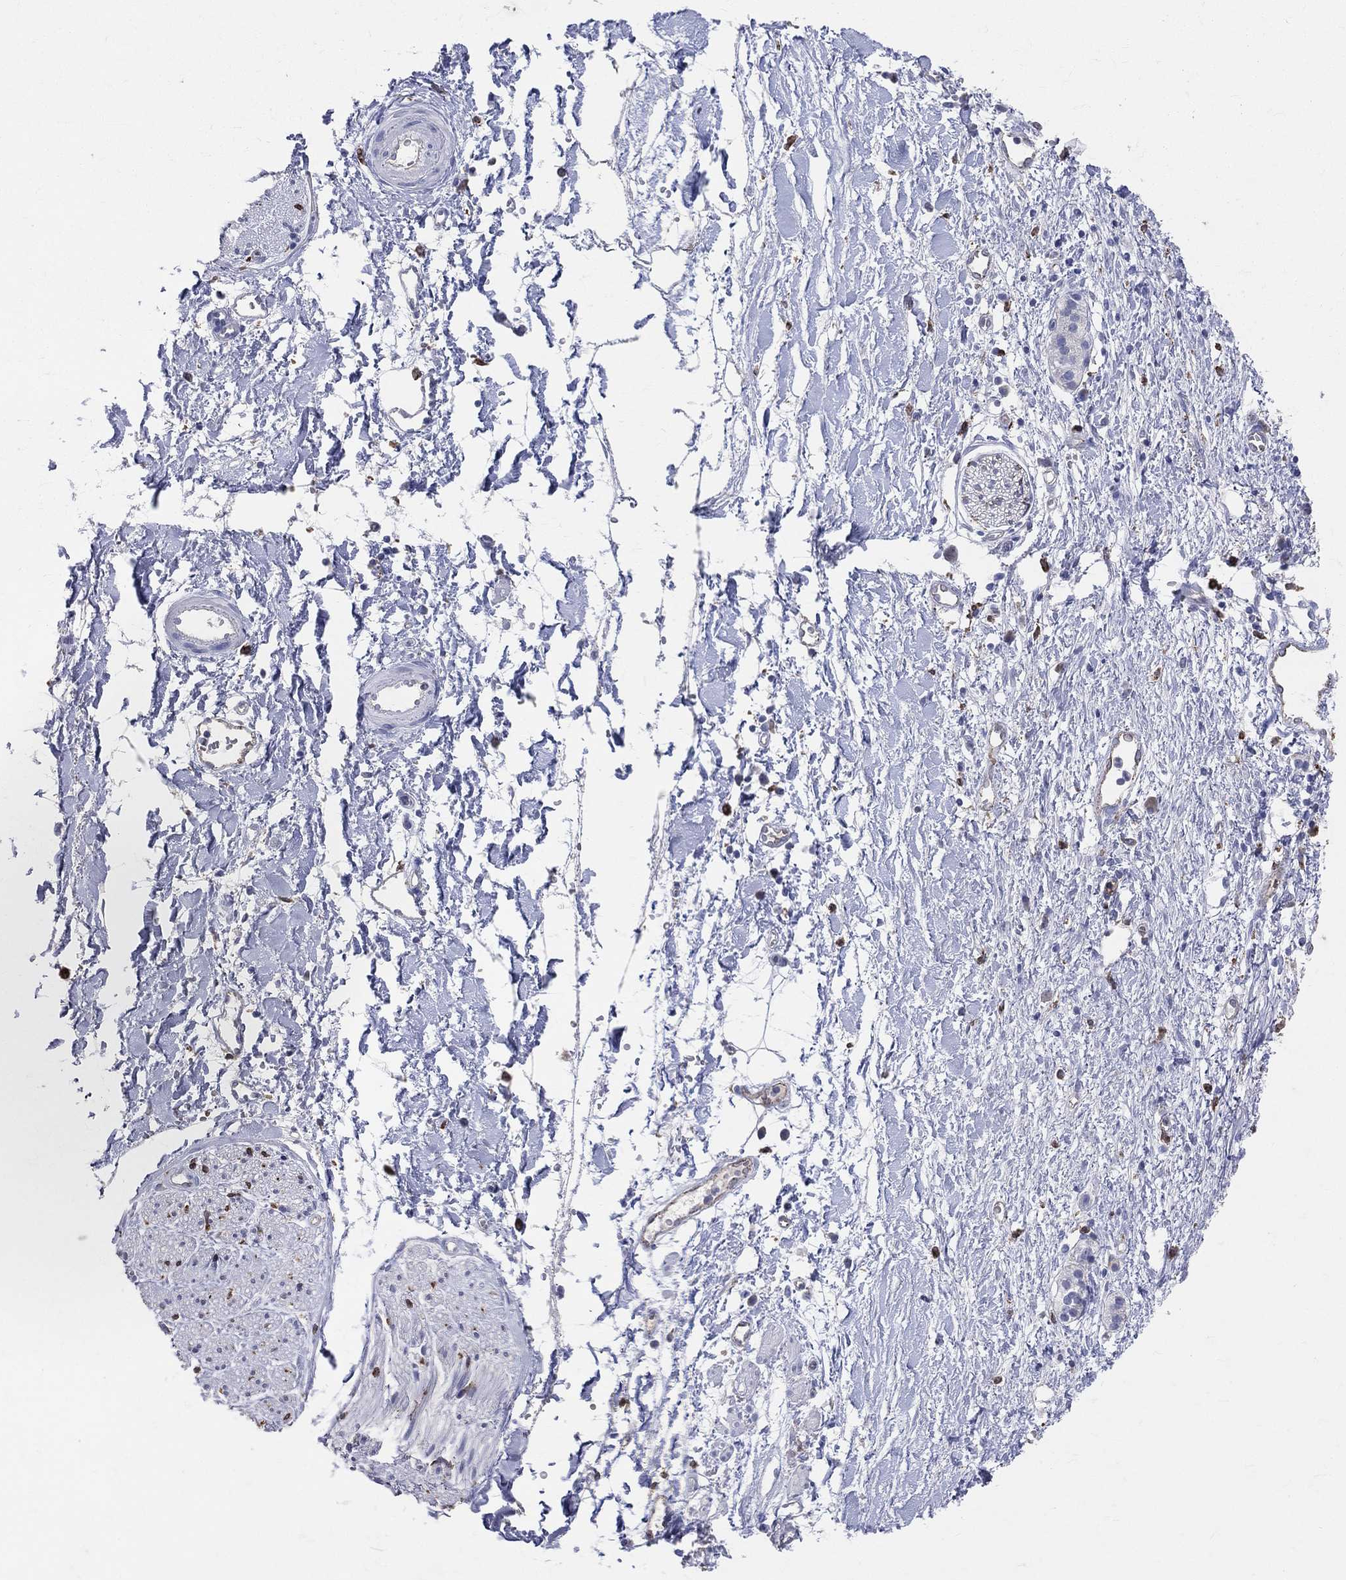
{"staining": {"intensity": "negative", "quantity": "none", "location": "none"}, "tissue": "soft tissue", "cell_type": "Fibroblasts", "image_type": "normal", "snomed": [{"axis": "morphology", "description": "Normal tissue, NOS"}, {"axis": "morphology", "description": "Adenocarcinoma, NOS"}, {"axis": "topography", "description": "Pancreas"}, {"axis": "topography", "description": "Peripheral nerve tissue"}], "caption": "Human soft tissue stained for a protein using immunohistochemistry demonstrates no expression in fibroblasts.", "gene": "CD74", "patient": {"sex": "male", "age": 61}}